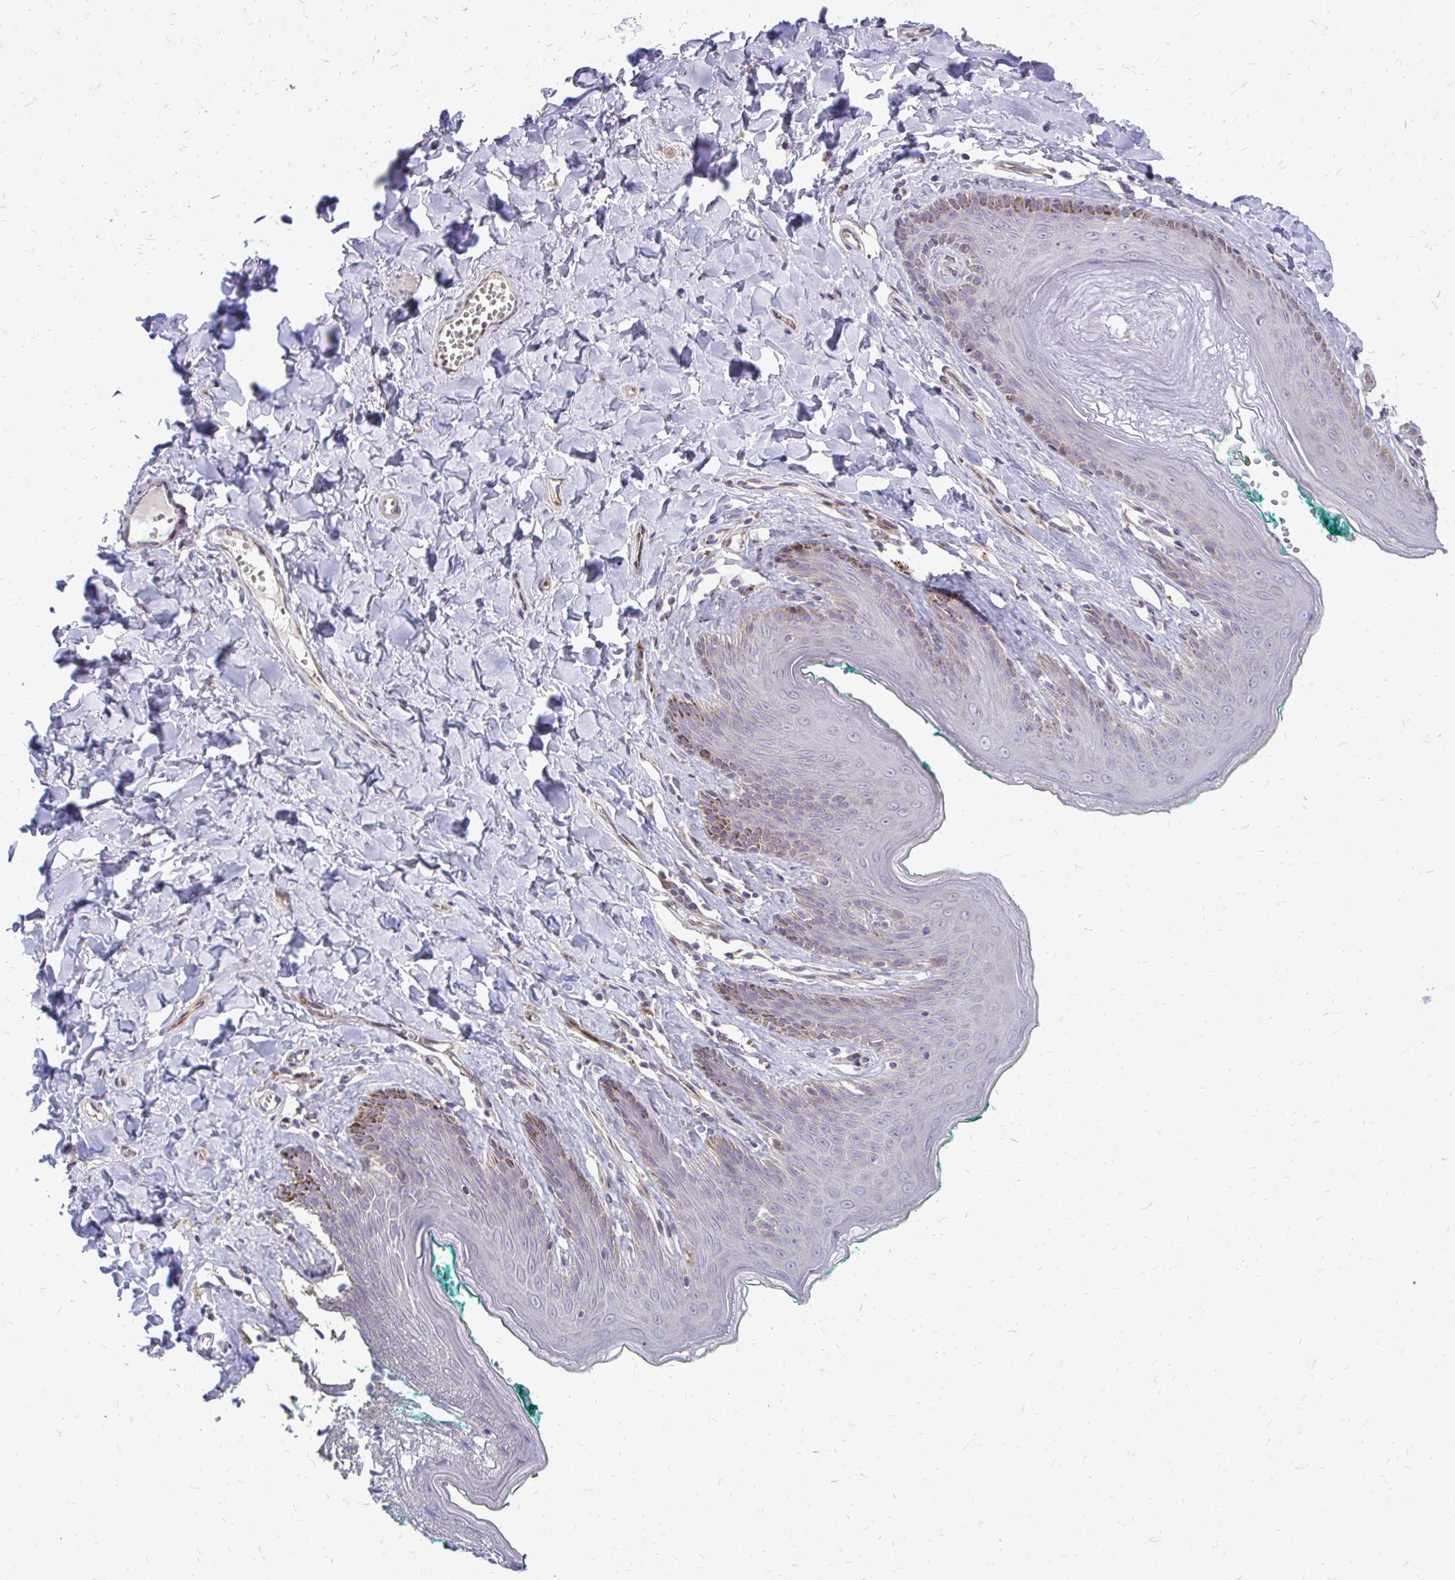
{"staining": {"intensity": "moderate", "quantity": "<25%", "location": "nuclear"}, "tissue": "skin", "cell_type": "Epidermal cells", "image_type": "normal", "snomed": [{"axis": "morphology", "description": "Normal tissue, NOS"}, {"axis": "topography", "description": "Vulva"}, {"axis": "topography", "description": "Peripheral nerve tissue"}], "caption": "Unremarkable skin demonstrates moderate nuclear staining in approximately <25% of epidermal cells.", "gene": "PPDPFL", "patient": {"sex": "female", "age": 66}}